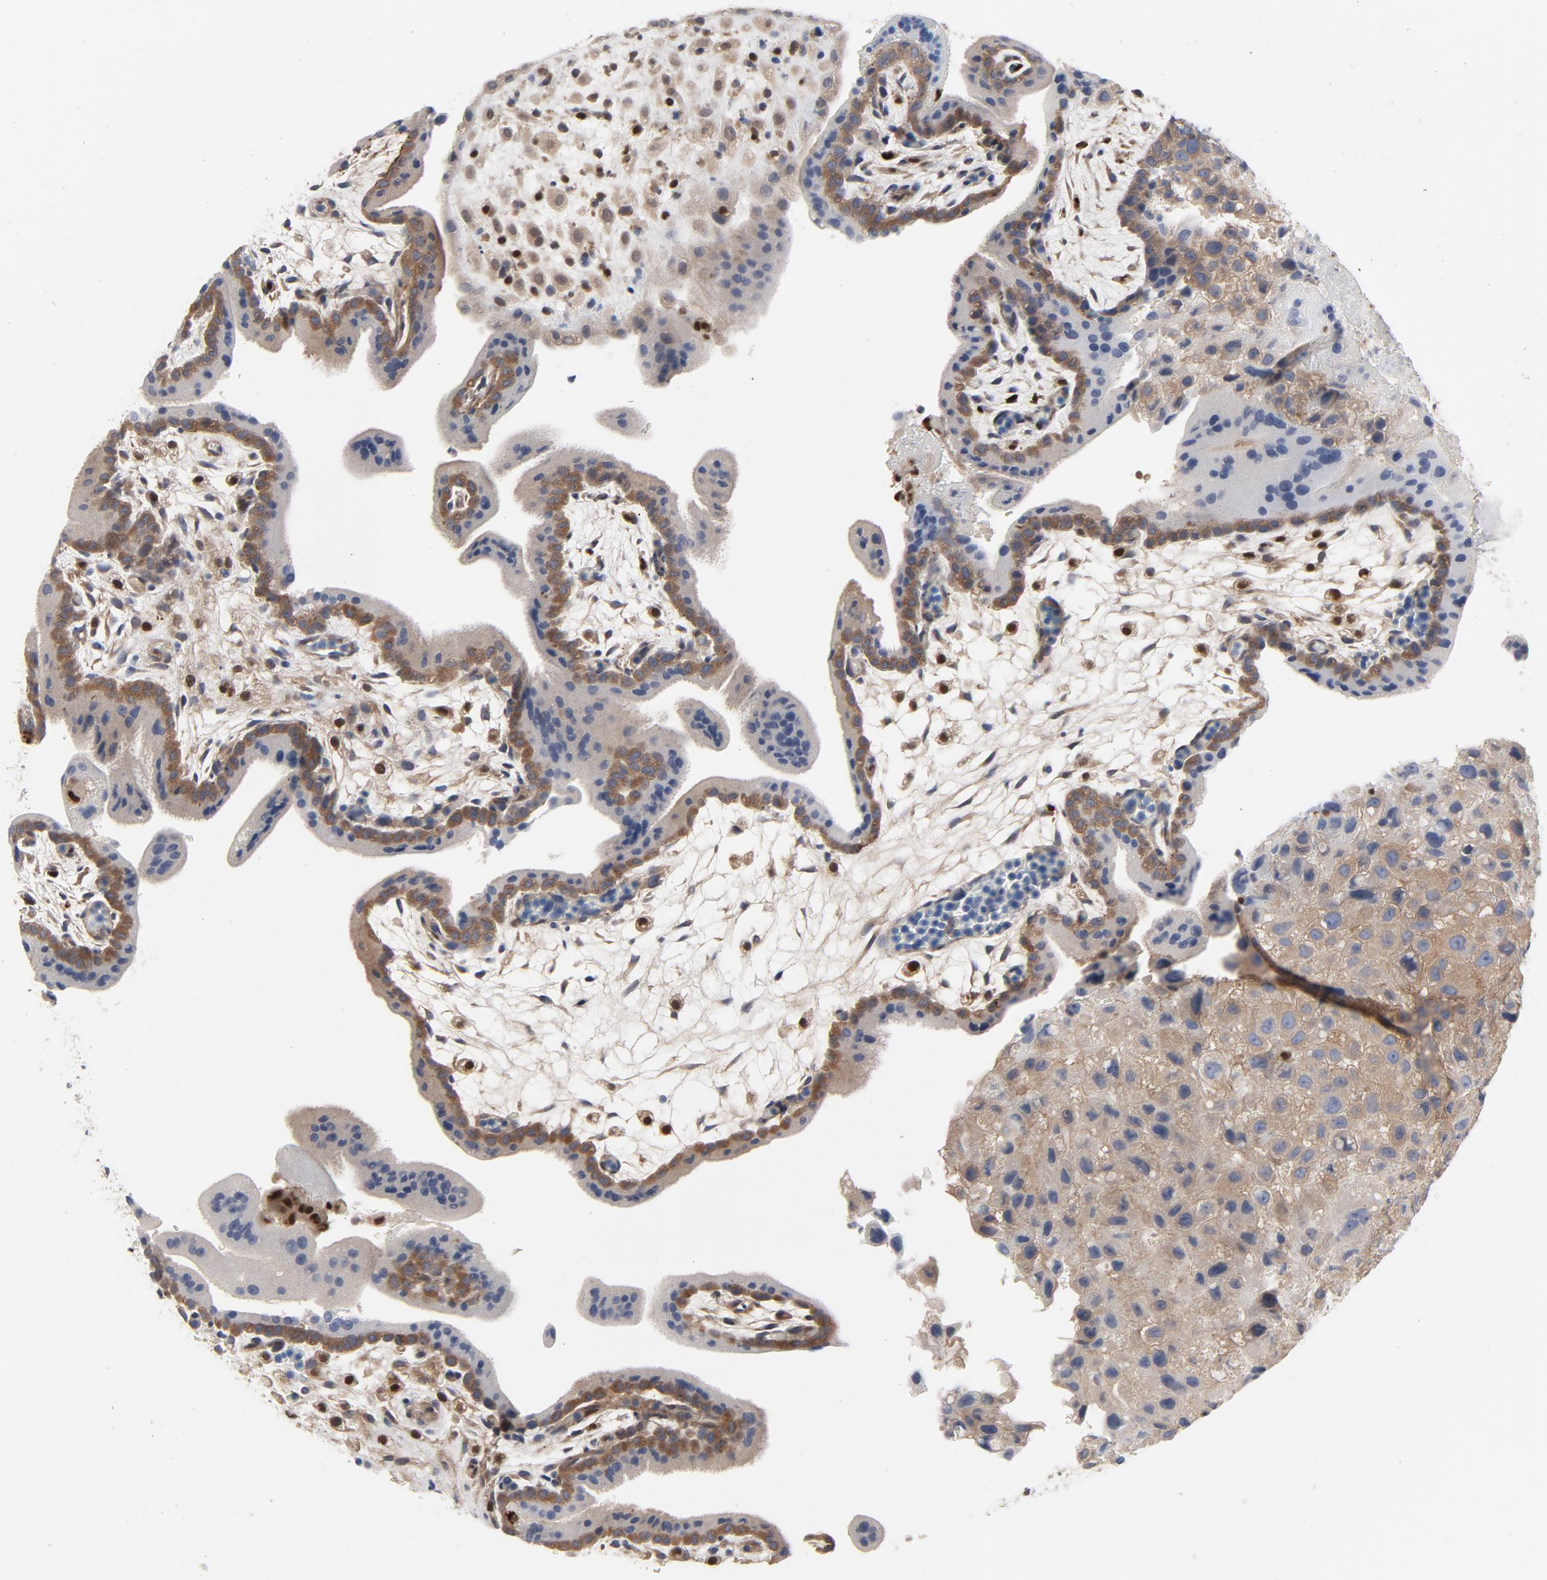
{"staining": {"intensity": "moderate", "quantity": ">75%", "location": "cytoplasmic/membranous,nuclear"}, "tissue": "placenta", "cell_type": "Decidual cells", "image_type": "normal", "snomed": [{"axis": "morphology", "description": "Normal tissue, NOS"}, {"axis": "topography", "description": "Placenta"}], "caption": "Immunohistochemical staining of unremarkable placenta demonstrates moderate cytoplasmic/membranous,nuclear protein expression in approximately >75% of decidual cells.", "gene": "NFKB1", "patient": {"sex": "female", "age": 35}}